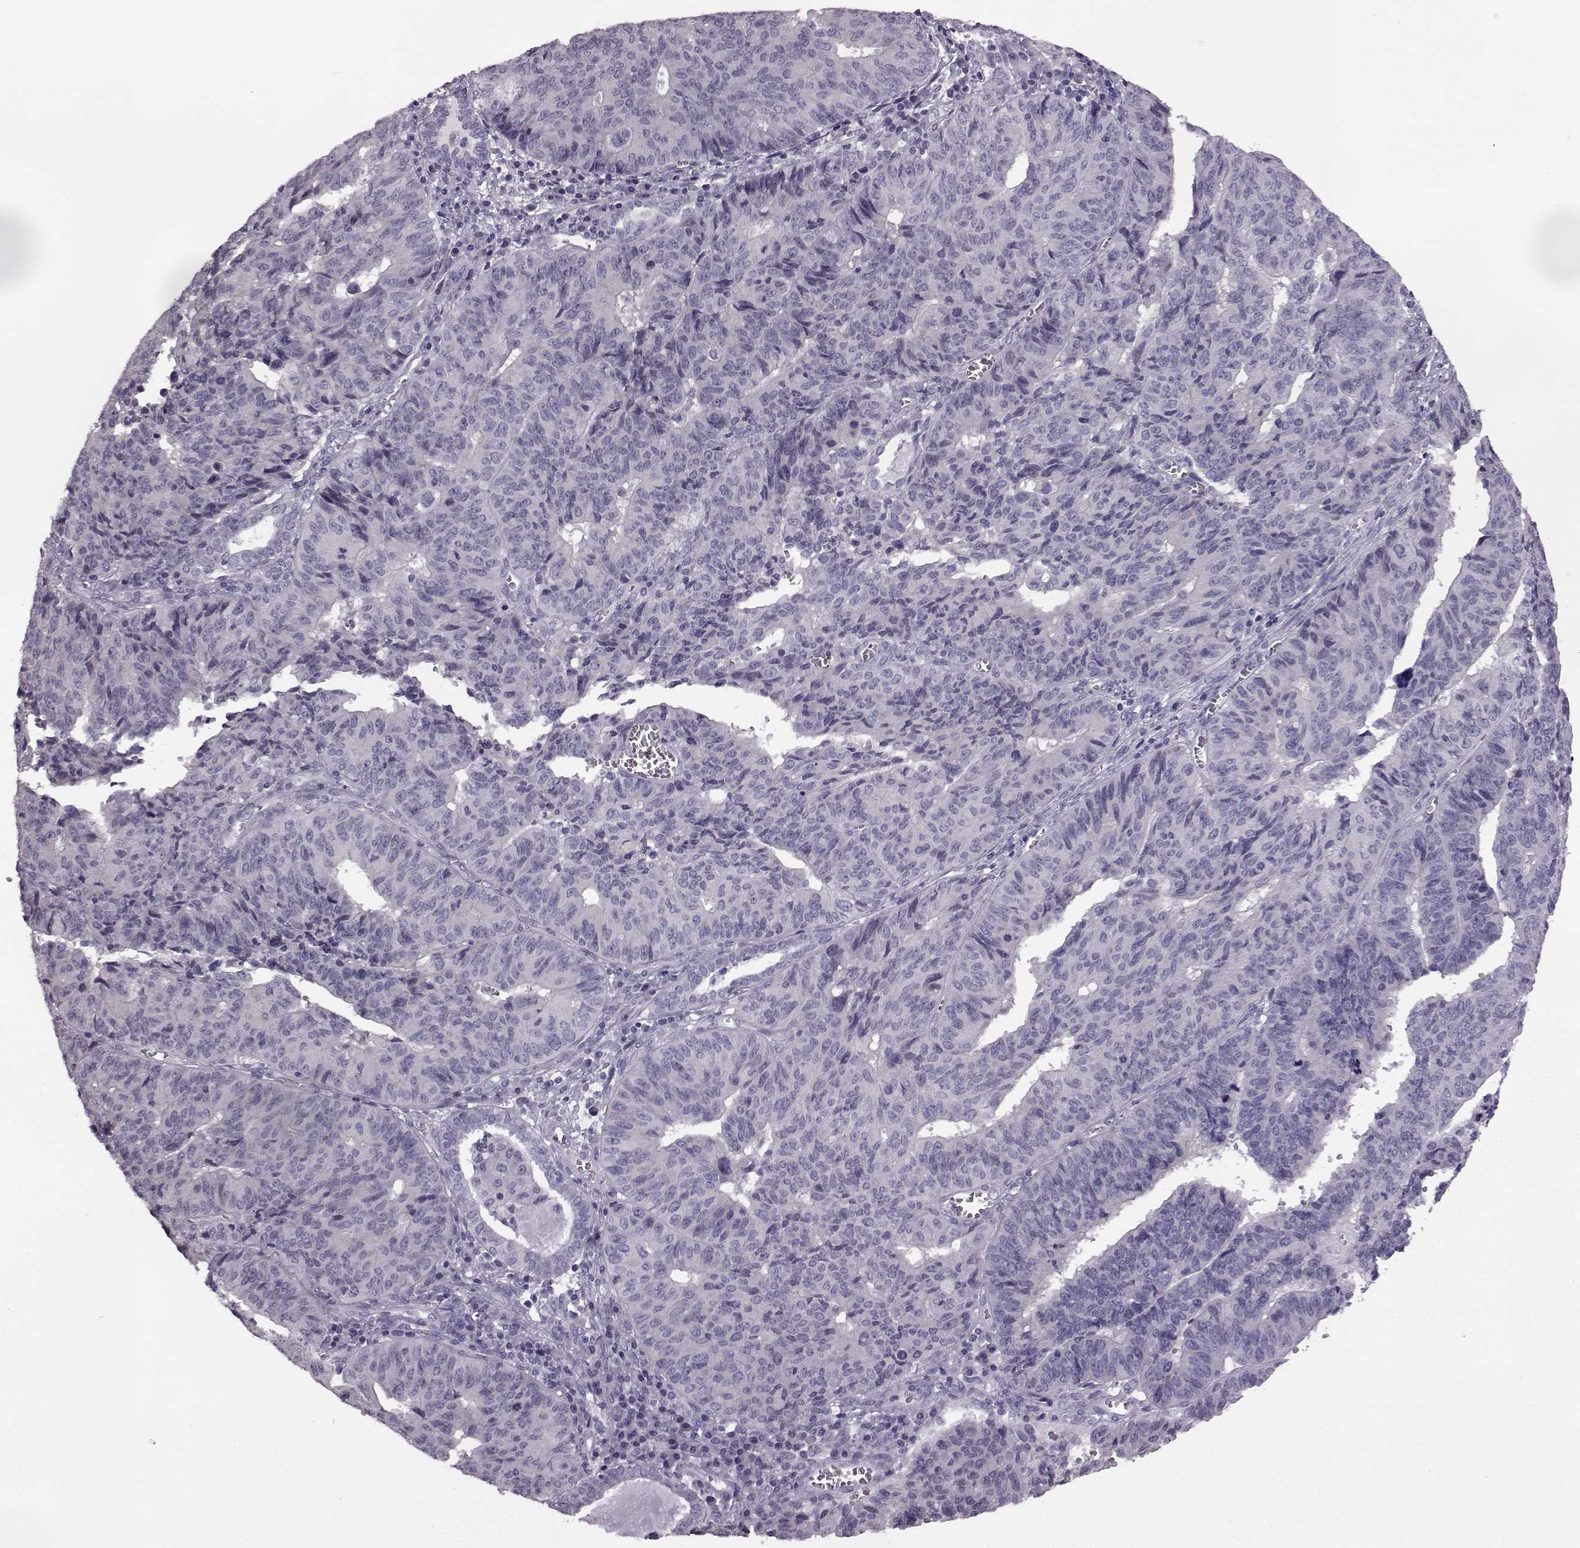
{"staining": {"intensity": "negative", "quantity": "none", "location": "none"}, "tissue": "endometrial cancer", "cell_type": "Tumor cells", "image_type": "cancer", "snomed": [{"axis": "morphology", "description": "Adenocarcinoma, NOS"}, {"axis": "topography", "description": "Endometrium"}], "caption": "This is a micrograph of immunohistochemistry (IHC) staining of adenocarcinoma (endometrial), which shows no staining in tumor cells.", "gene": "ODAD4", "patient": {"sex": "female", "age": 65}}